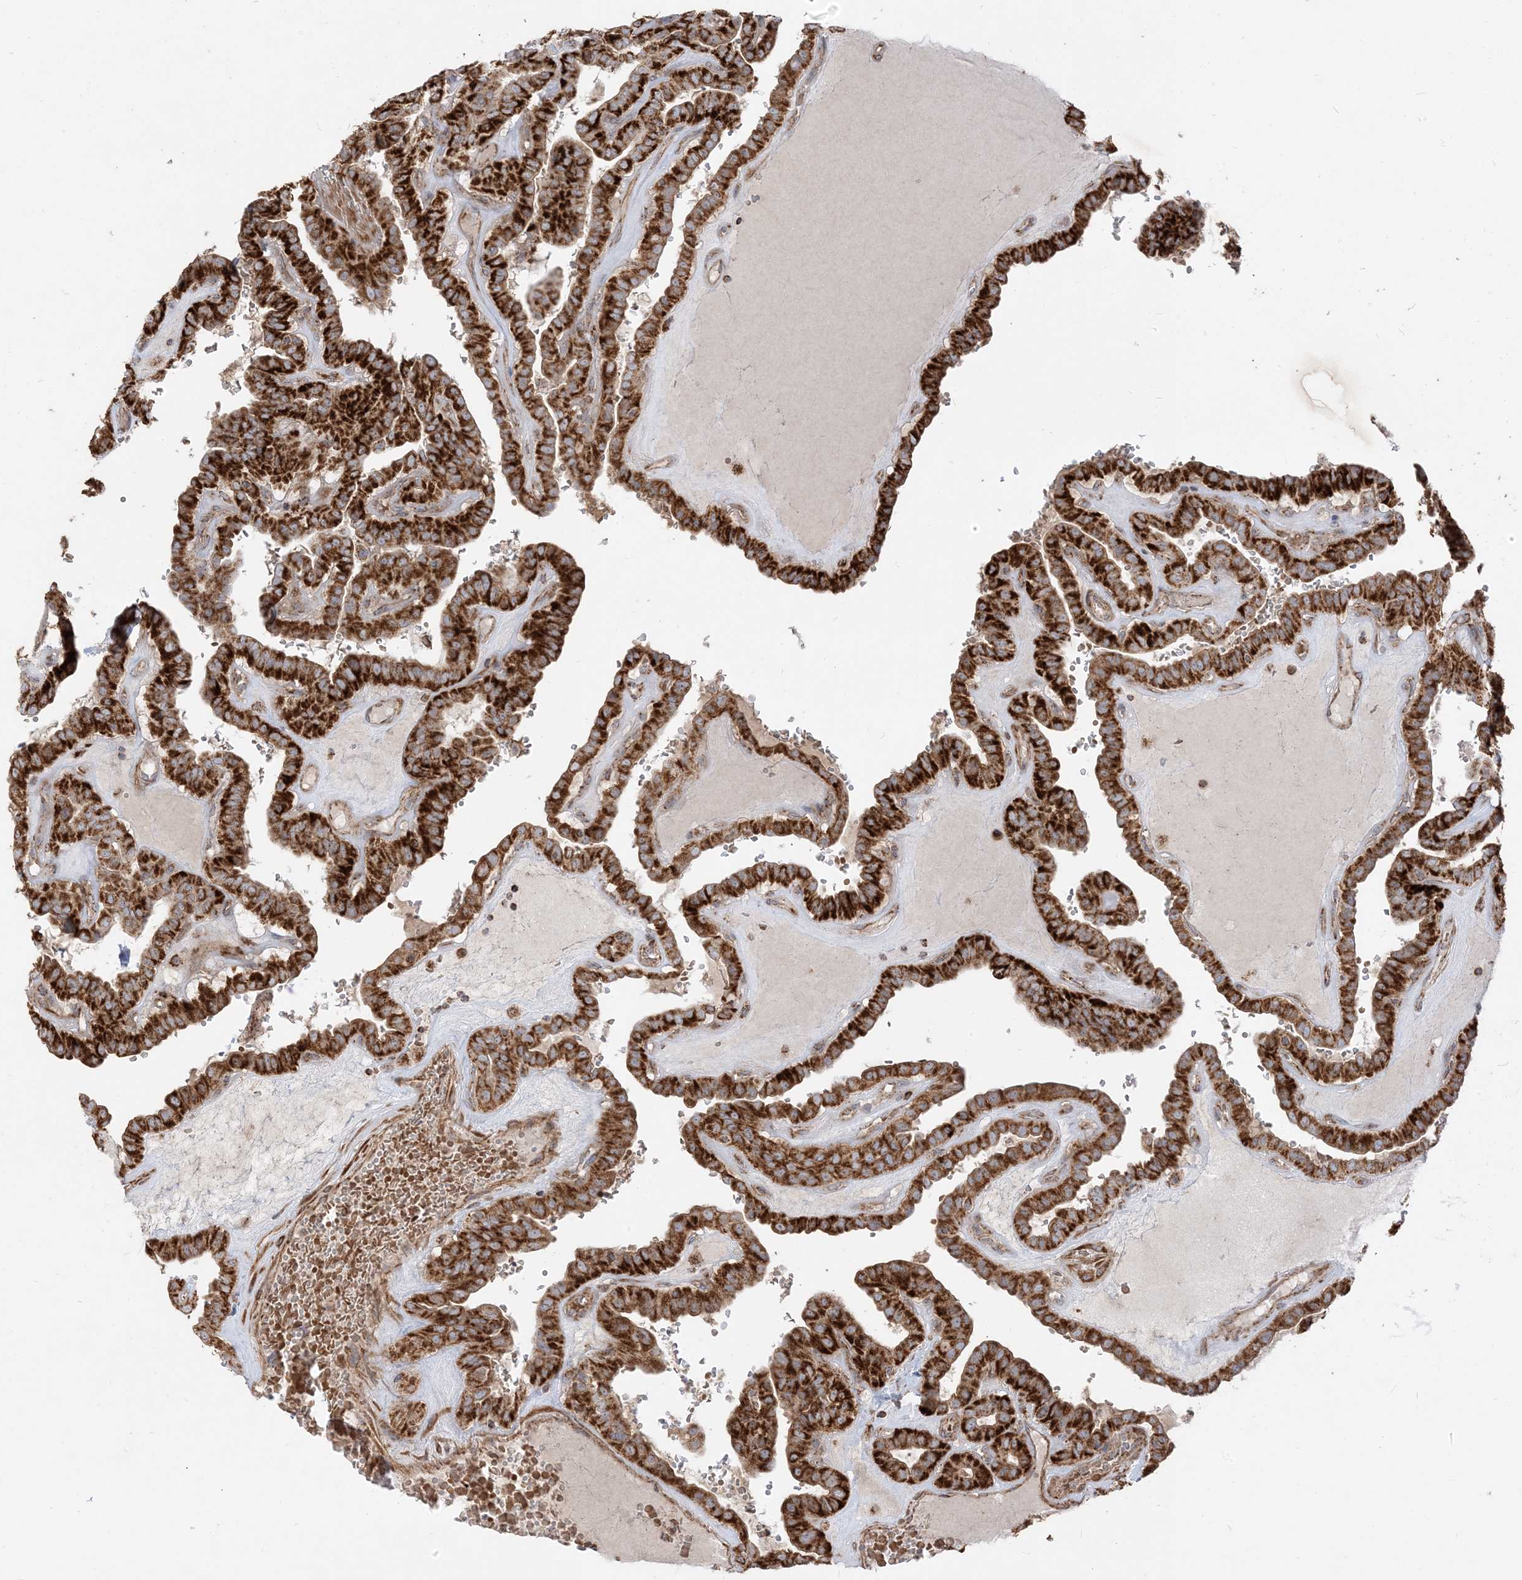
{"staining": {"intensity": "strong", "quantity": ">75%", "location": "cytoplasmic/membranous"}, "tissue": "thyroid cancer", "cell_type": "Tumor cells", "image_type": "cancer", "snomed": [{"axis": "morphology", "description": "Papillary adenocarcinoma, NOS"}, {"axis": "topography", "description": "Thyroid gland"}], "caption": "Immunohistochemical staining of papillary adenocarcinoma (thyroid) displays high levels of strong cytoplasmic/membranous protein staining in about >75% of tumor cells.", "gene": "AARS2", "patient": {"sex": "male", "age": 77}}